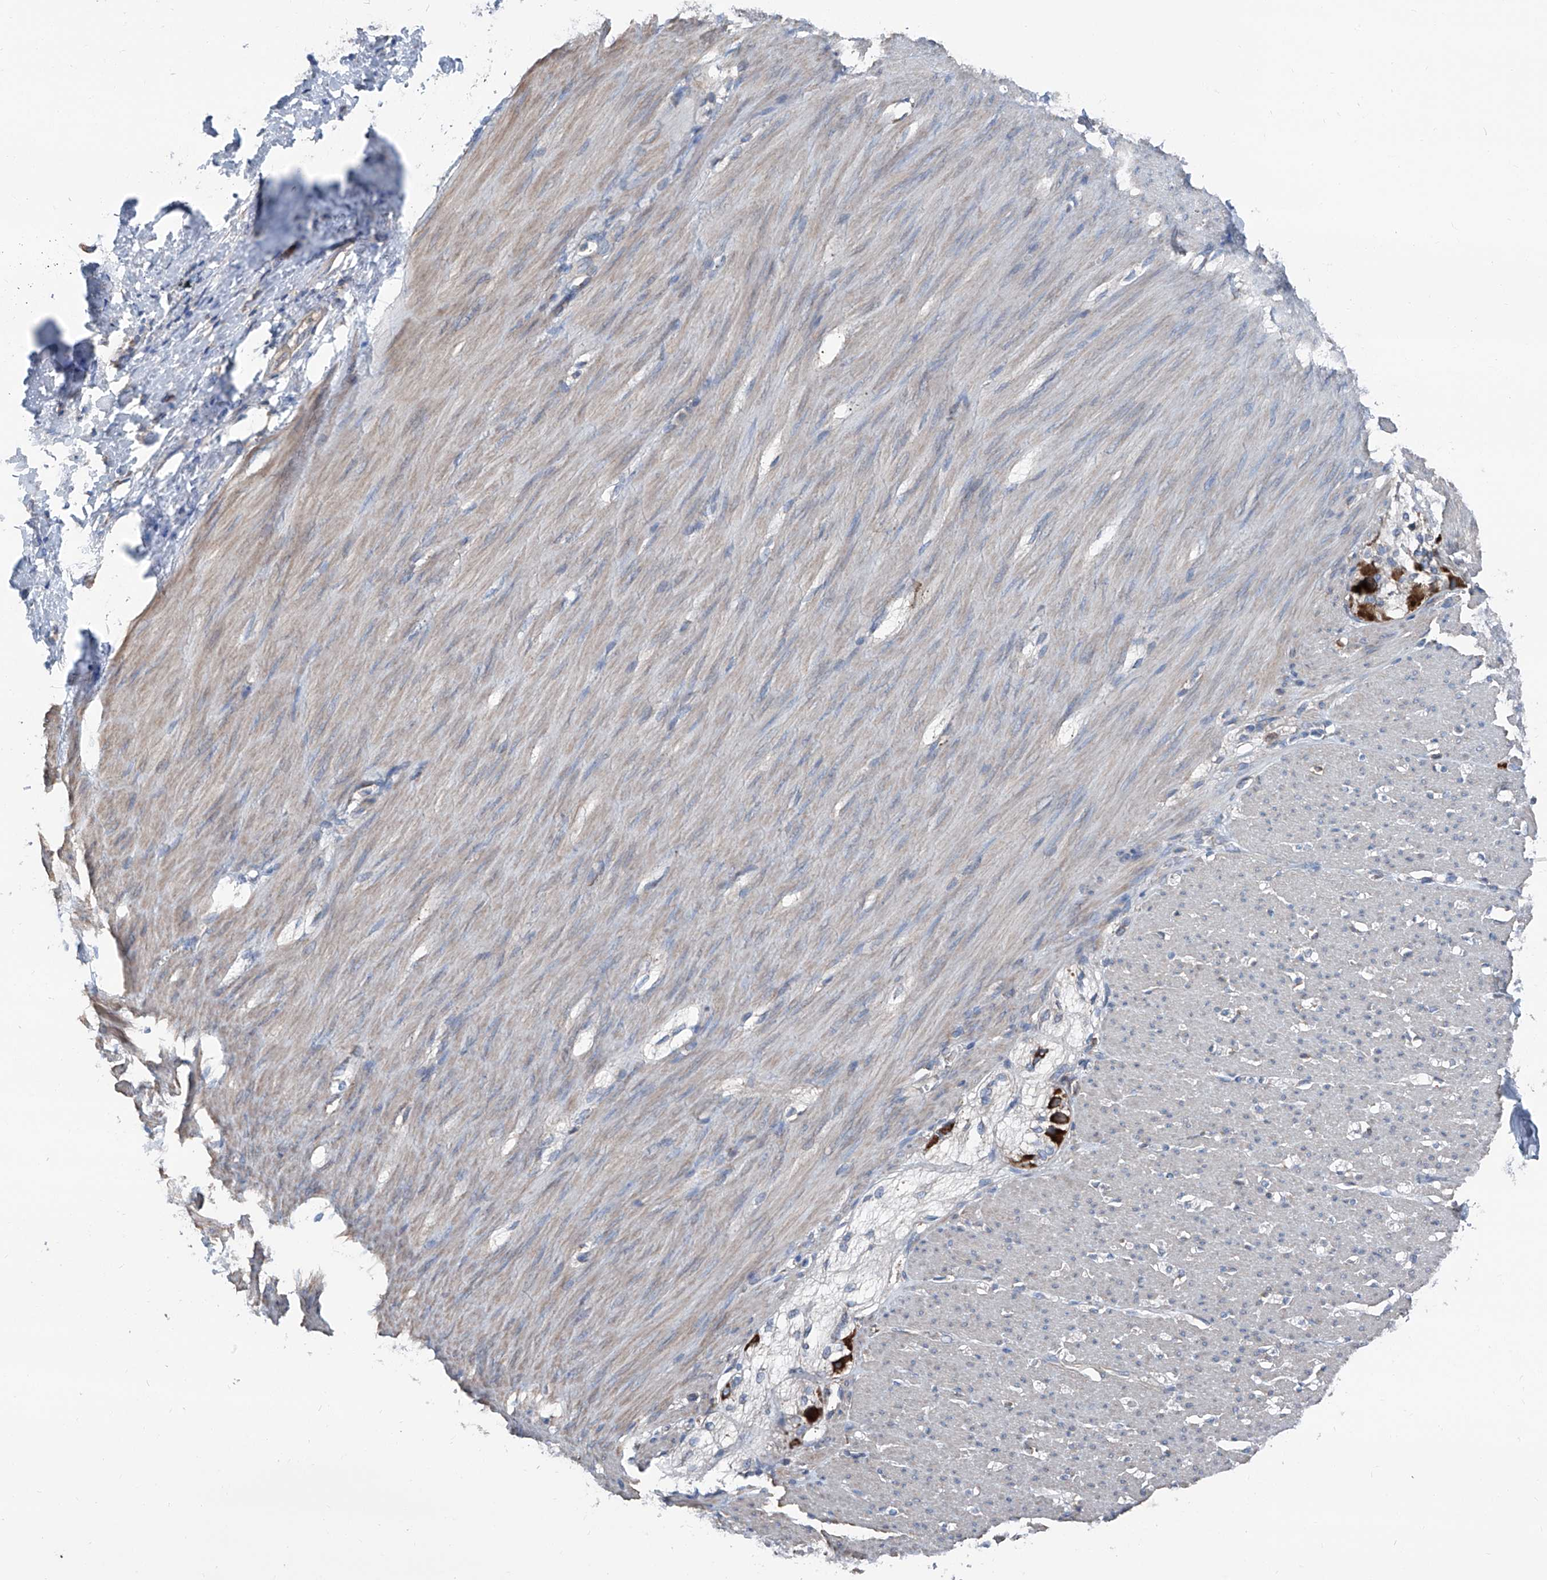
{"staining": {"intensity": "weak", "quantity": "25%-75%", "location": "cytoplasmic/membranous"}, "tissue": "smooth muscle", "cell_type": "Smooth muscle cells", "image_type": "normal", "snomed": [{"axis": "morphology", "description": "Normal tissue, NOS"}, {"axis": "morphology", "description": "Adenocarcinoma, NOS"}, {"axis": "topography", "description": "Colon"}, {"axis": "topography", "description": "Peripheral nerve tissue"}], "caption": "This micrograph shows IHC staining of normal smooth muscle, with low weak cytoplasmic/membranous staining in approximately 25%-75% of smooth muscle cells.", "gene": "GPAT3", "patient": {"sex": "male", "age": 14}}